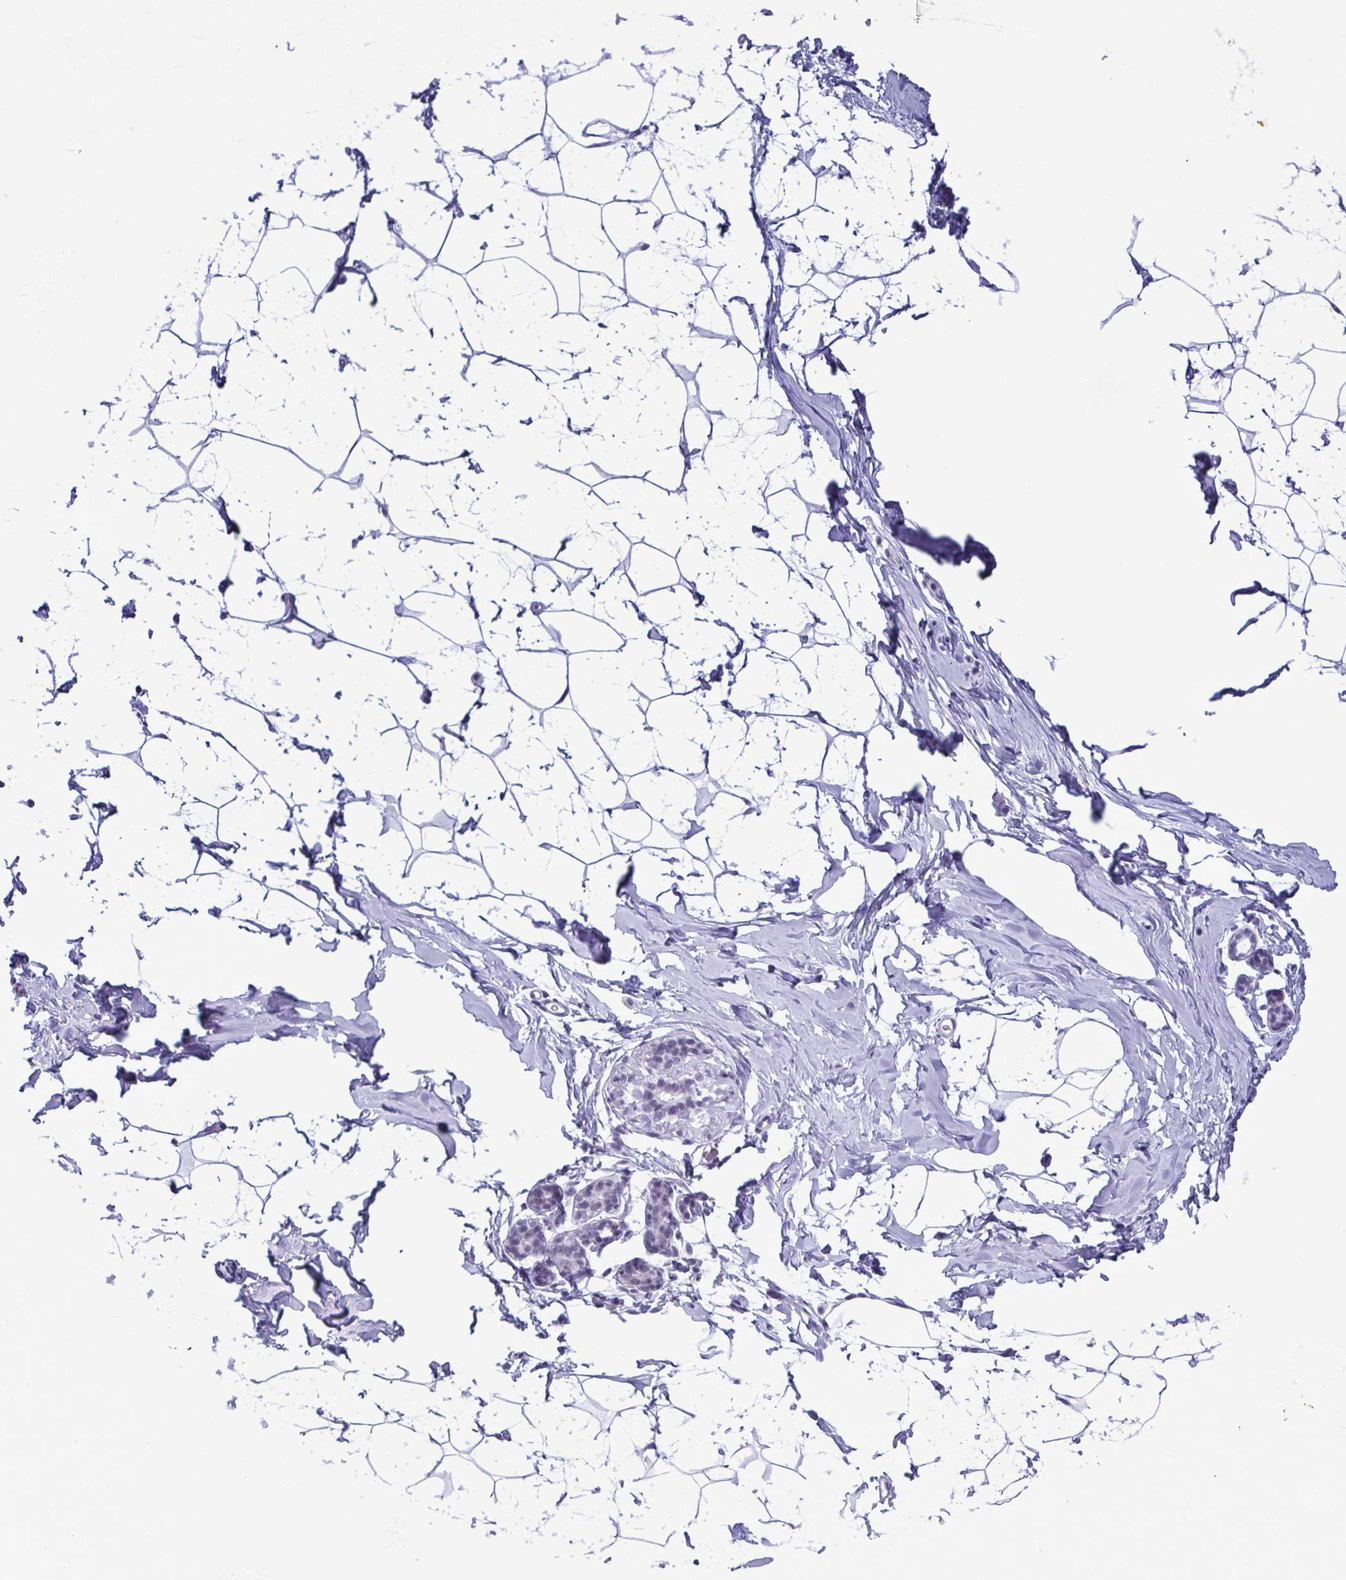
{"staining": {"intensity": "negative", "quantity": "none", "location": "none"}, "tissue": "breast", "cell_type": "Adipocytes", "image_type": "normal", "snomed": [{"axis": "morphology", "description": "Normal tissue, NOS"}, {"axis": "topography", "description": "Breast"}], "caption": "DAB immunohistochemical staining of unremarkable human breast demonstrates no significant positivity in adipocytes. Brightfield microscopy of IHC stained with DAB (brown) and hematoxylin (blue), captured at high magnification.", "gene": "RBM7", "patient": {"sex": "female", "age": 32}}